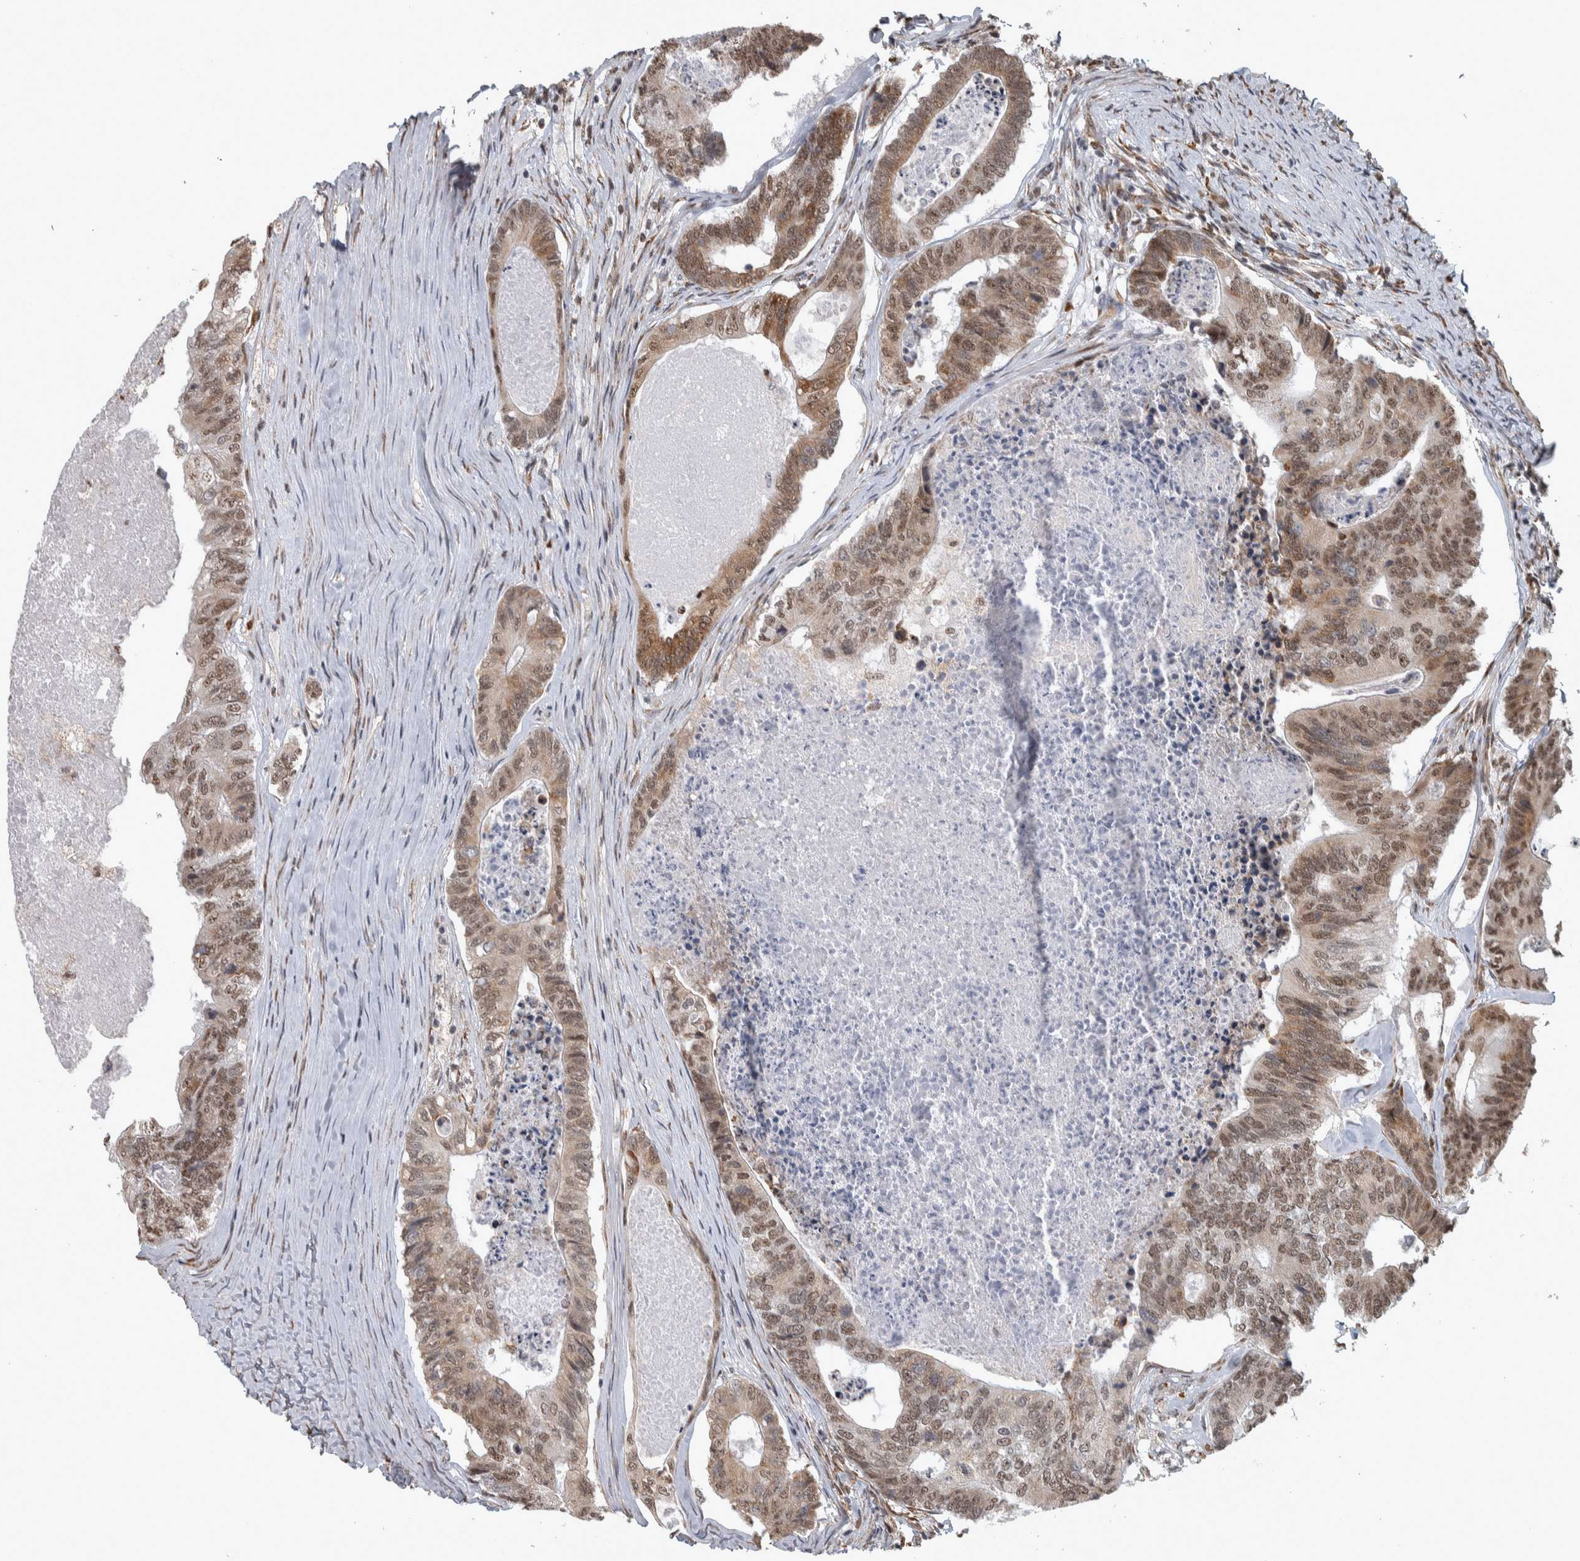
{"staining": {"intensity": "moderate", "quantity": ">75%", "location": "nuclear"}, "tissue": "colorectal cancer", "cell_type": "Tumor cells", "image_type": "cancer", "snomed": [{"axis": "morphology", "description": "Adenocarcinoma, NOS"}, {"axis": "topography", "description": "Colon"}], "caption": "The photomicrograph displays staining of colorectal adenocarcinoma, revealing moderate nuclear protein expression (brown color) within tumor cells.", "gene": "DDX42", "patient": {"sex": "female", "age": 67}}